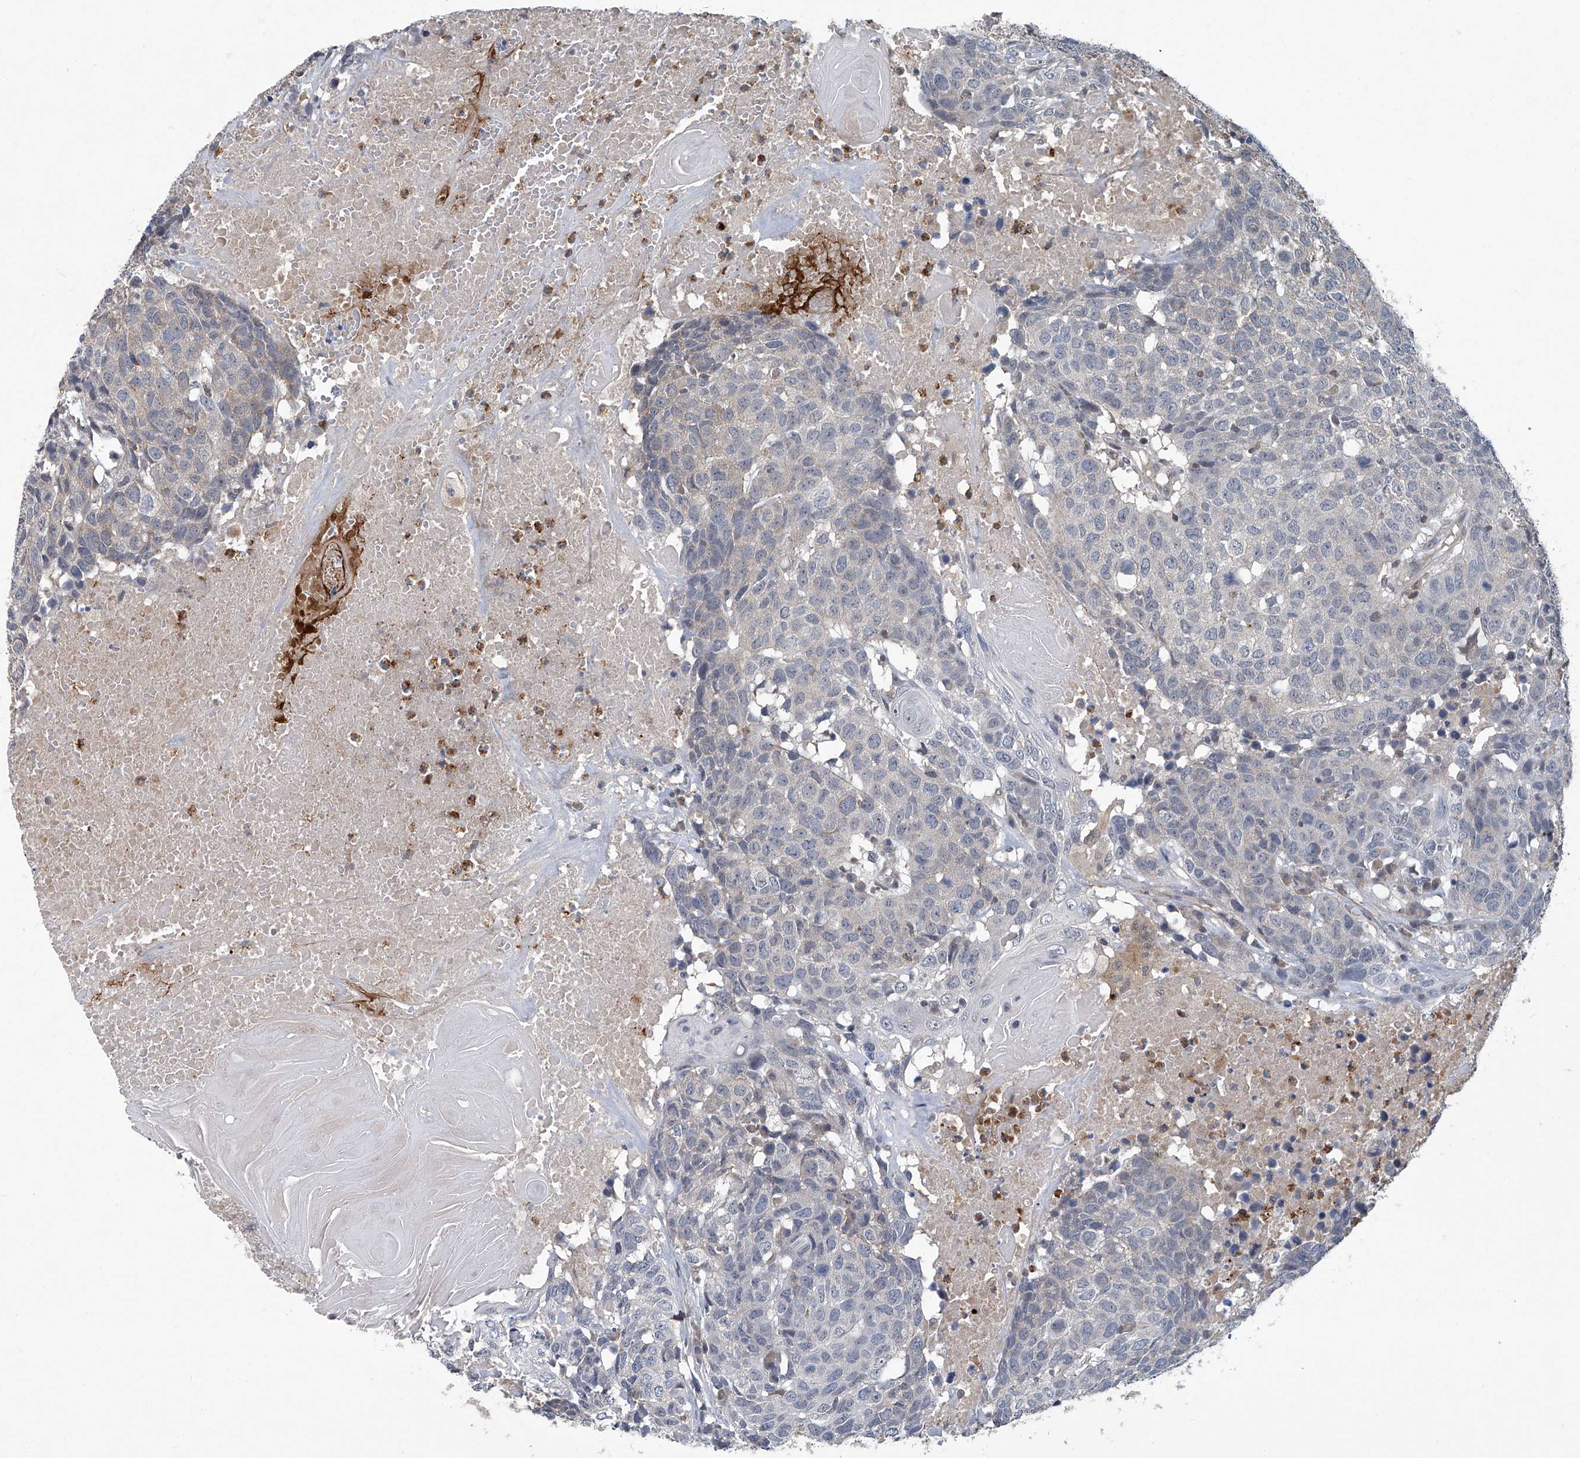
{"staining": {"intensity": "negative", "quantity": "none", "location": "none"}, "tissue": "head and neck cancer", "cell_type": "Tumor cells", "image_type": "cancer", "snomed": [{"axis": "morphology", "description": "Squamous cell carcinoma, NOS"}, {"axis": "topography", "description": "Head-Neck"}], "caption": "IHC of head and neck squamous cell carcinoma displays no expression in tumor cells. (DAB immunohistochemistry (IHC) visualized using brightfield microscopy, high magnification).", "gene": "AKNAD1", "patient": {"sex": "male", "age": 66}}